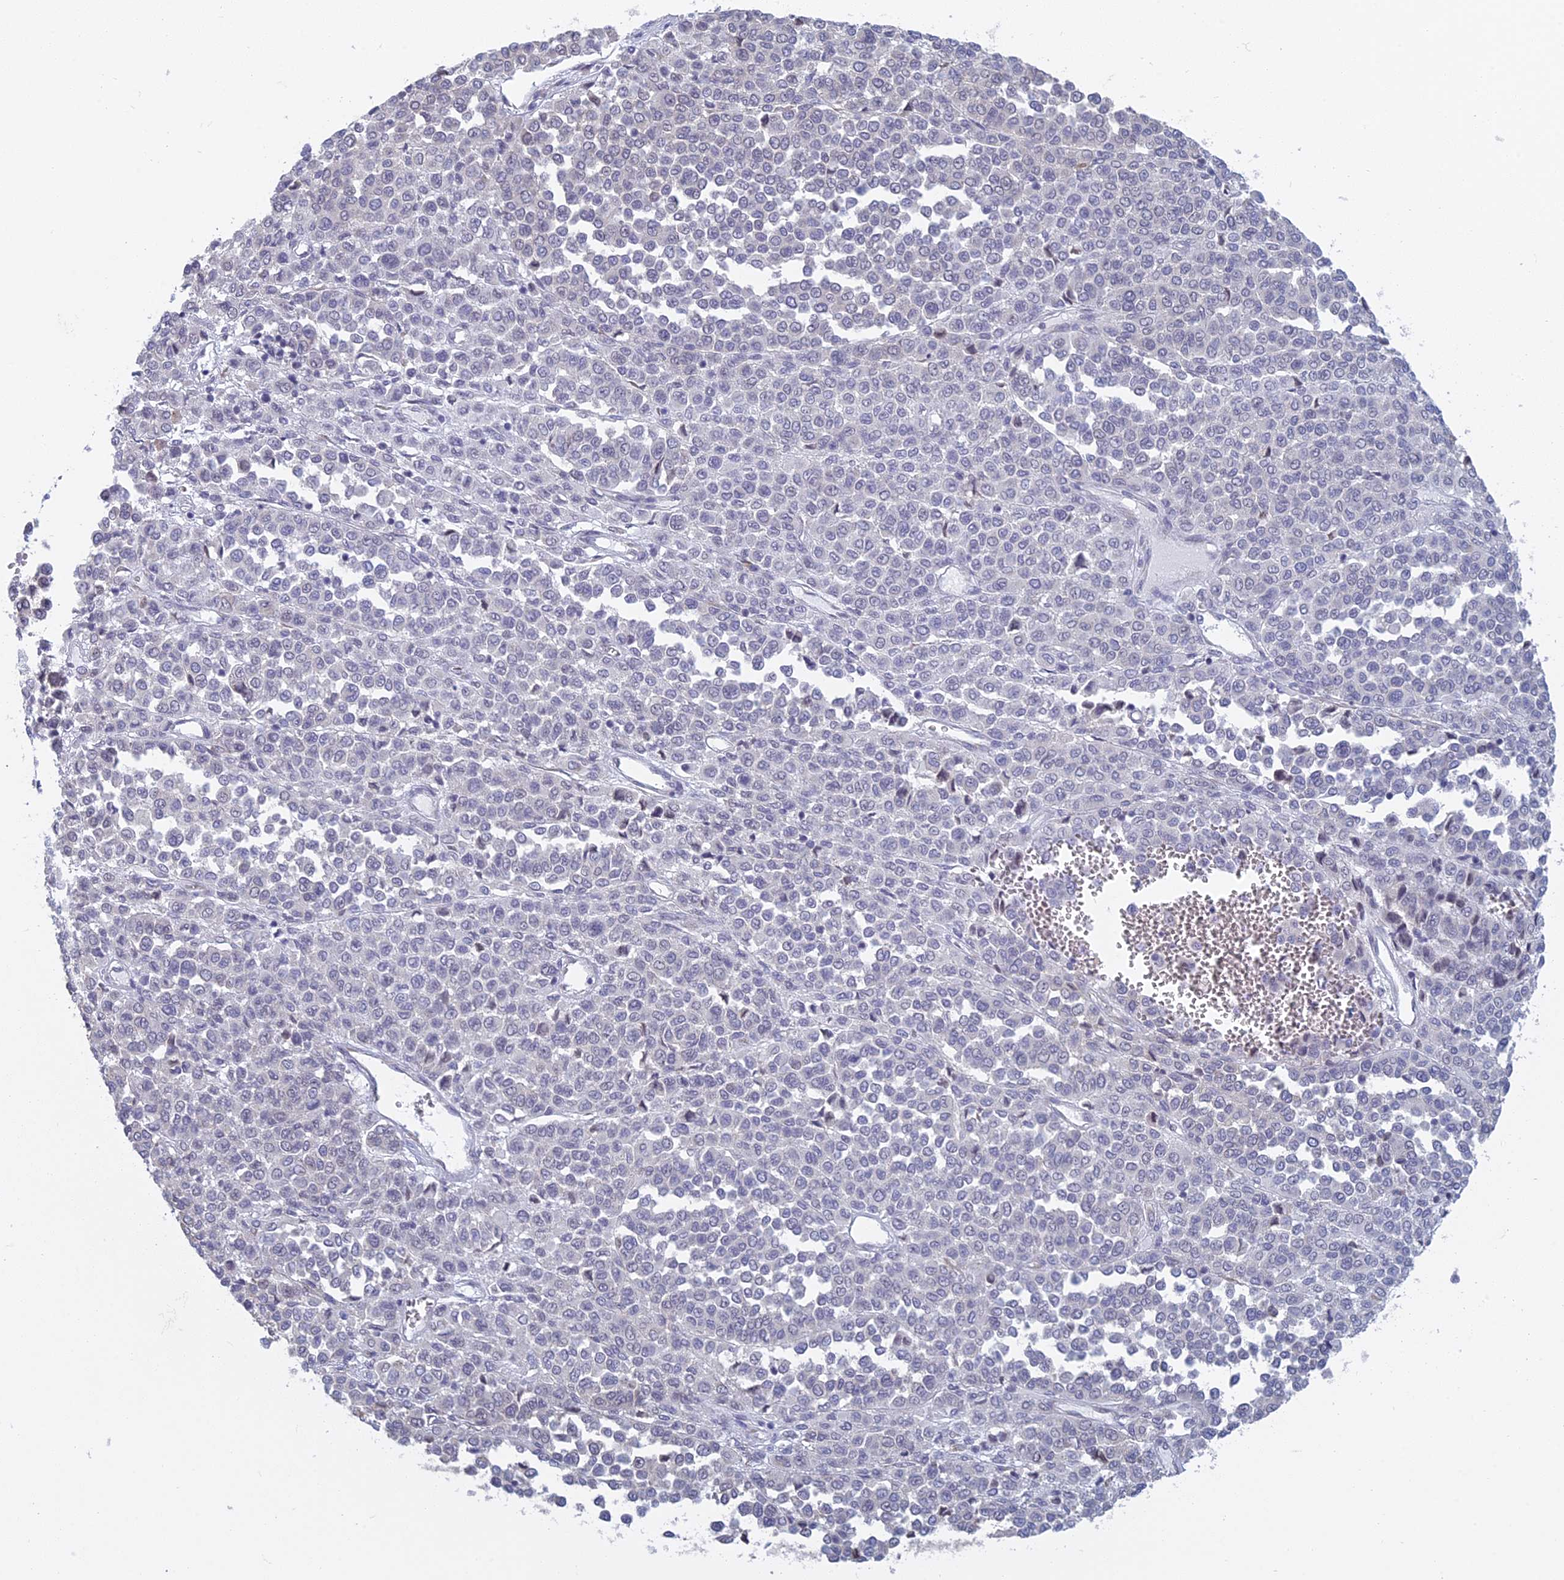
{"staining": {"intensity": "negative", "quantity": "none", "location": "none"}, "tissue": "melanoma", "cell_type": "Tumor cells", "image_type": "cancer", "snomed": [{"axis": "morphology", "description": "Malignant melanoma, Metastatic site"}, {"axis": "topography", "description": "Pancreas"}], "caption": "The photomicrograph exhibits no staining of tumor cells in melanoma. (DAB immunohistochemistry (IHC), high magnification).", "gene": "RPS19BP1", "patient": {"sex": "female", "age": 30}}